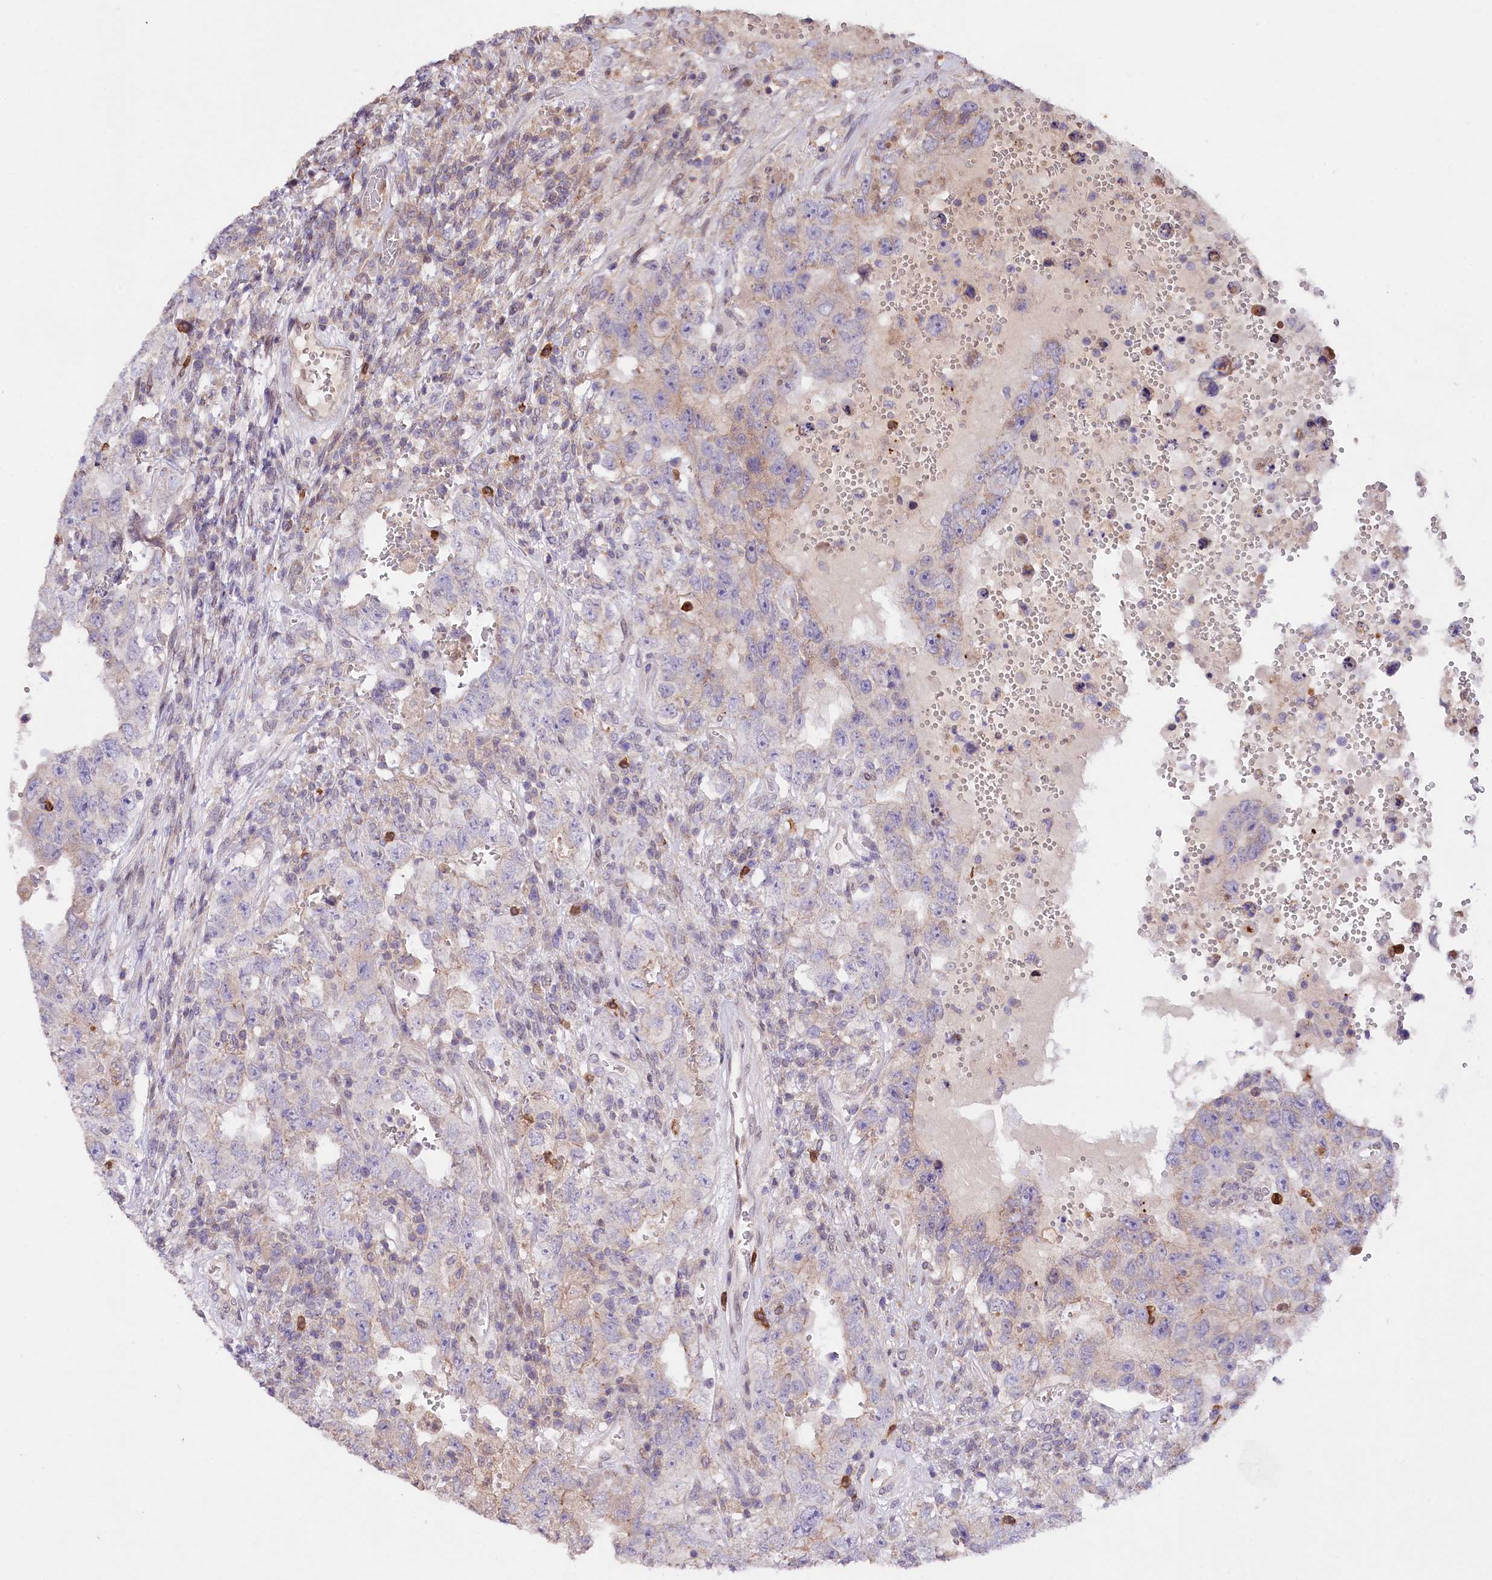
{"staining": {"intensity": "weak", "quantity": "<25%", "location": "cytoplasmic/membranous"}, "tissue": "testis cancer", "cell_type": "Tumor cells", "image_type": "cancer", "snomed": [{"axis": "morphology", "description": "Carcinoma, Embryonal, NOS"}, {"axis": "topography", "description": "Testis"}], "caption": "This is a histopathology image of immunohistochemistry staining of testis cancer, which shows no positivity in tumor cells.", "gene": "ZNF226", "patient": {"sex": "male", "age": 26}}